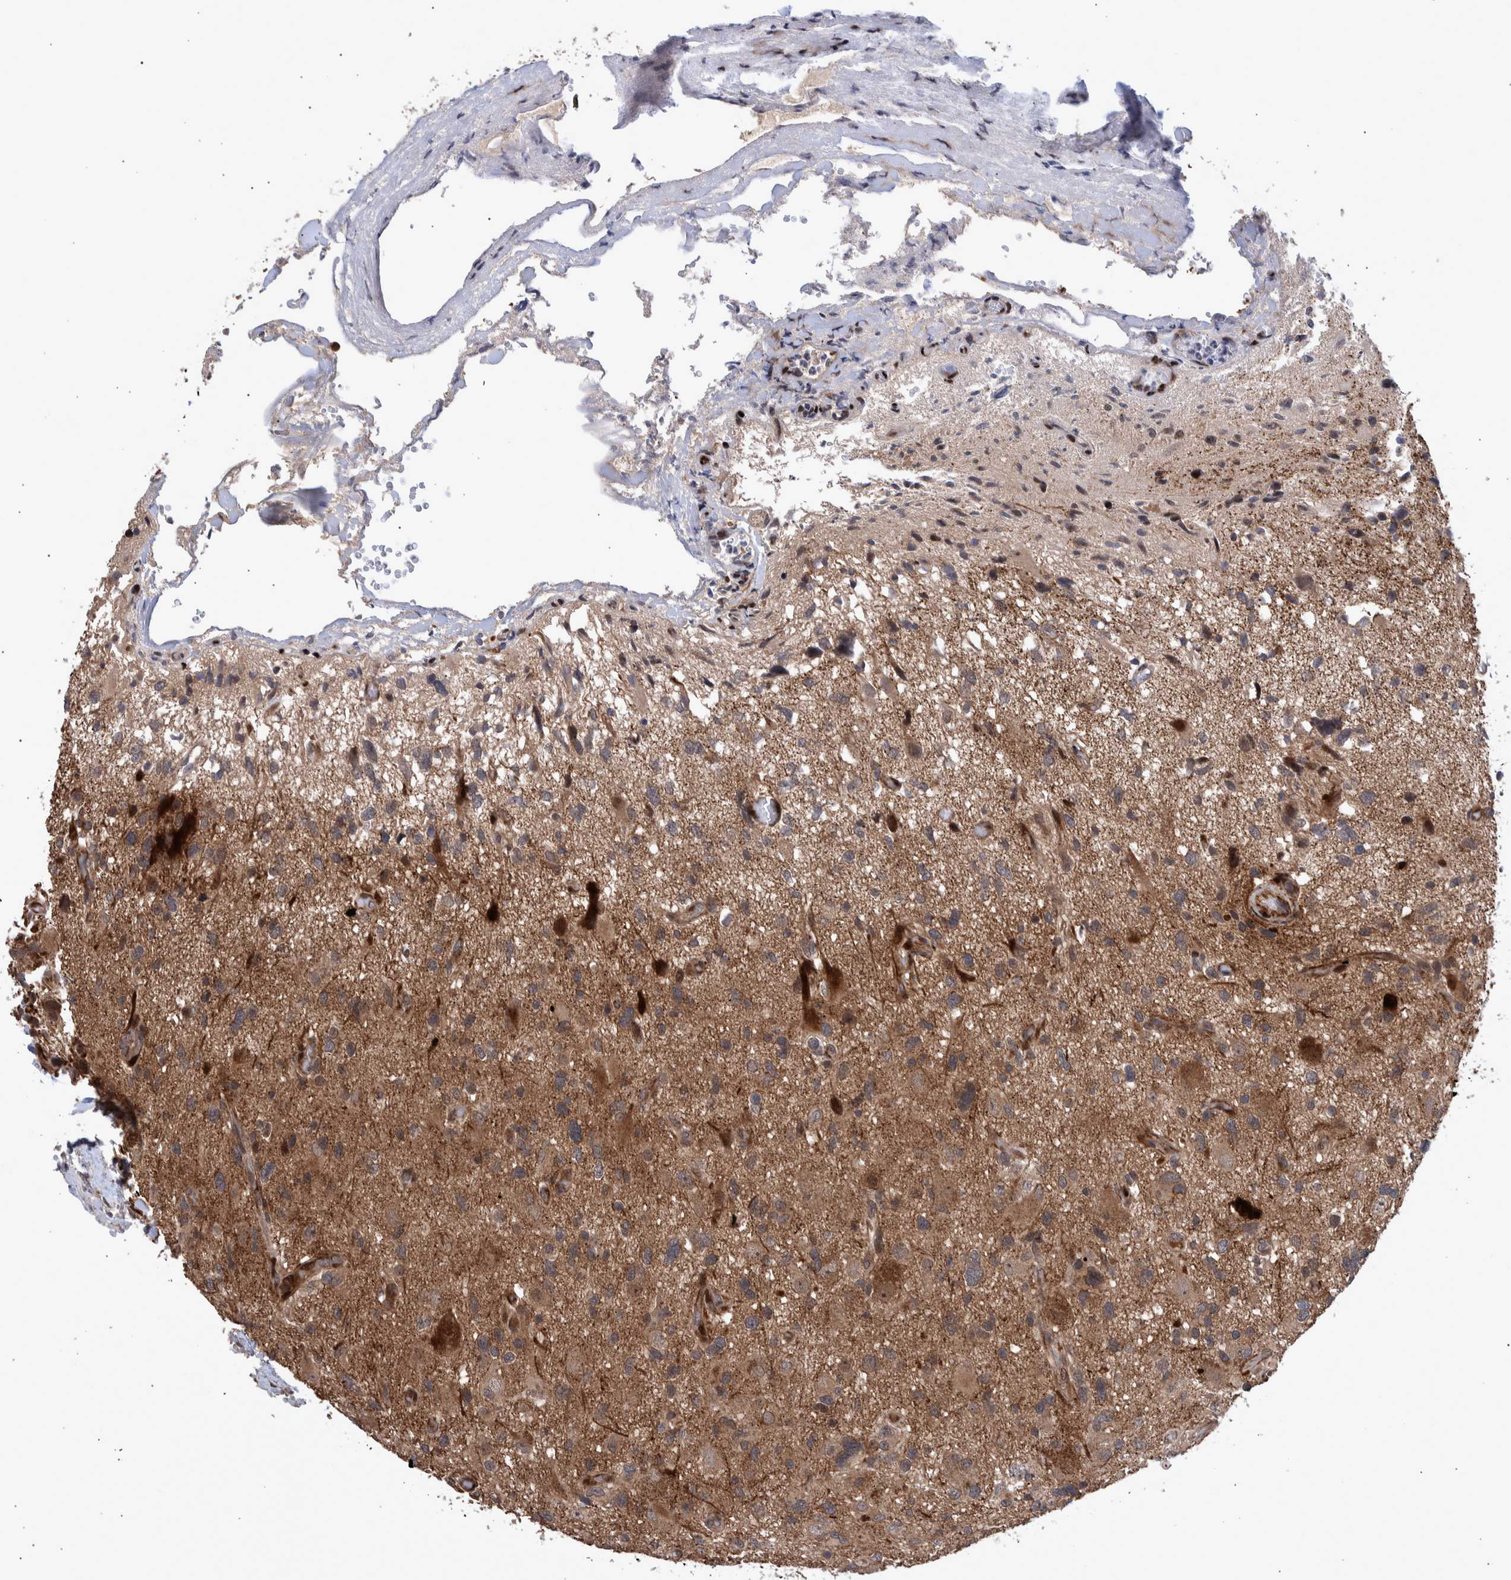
{"staining": {"intensity": "weak", "quantity": ">75%", "location": "cytoplasmic/membranous"}, "tissue": "glioma", "cell_type": "Tumor cells", "image_type": "cancer", "snomed": [{"axis": "morphology", "description": "Glioma, malignant, High grade"}, {"axis": "topography", "description": "Brain"}], "caption": "Glioma tissue displays weak cytoplasmic/membranous expression in about >75% of tumor cells", "gene": "SHISA6", "patient": {"sex": "male", "age": 33}}